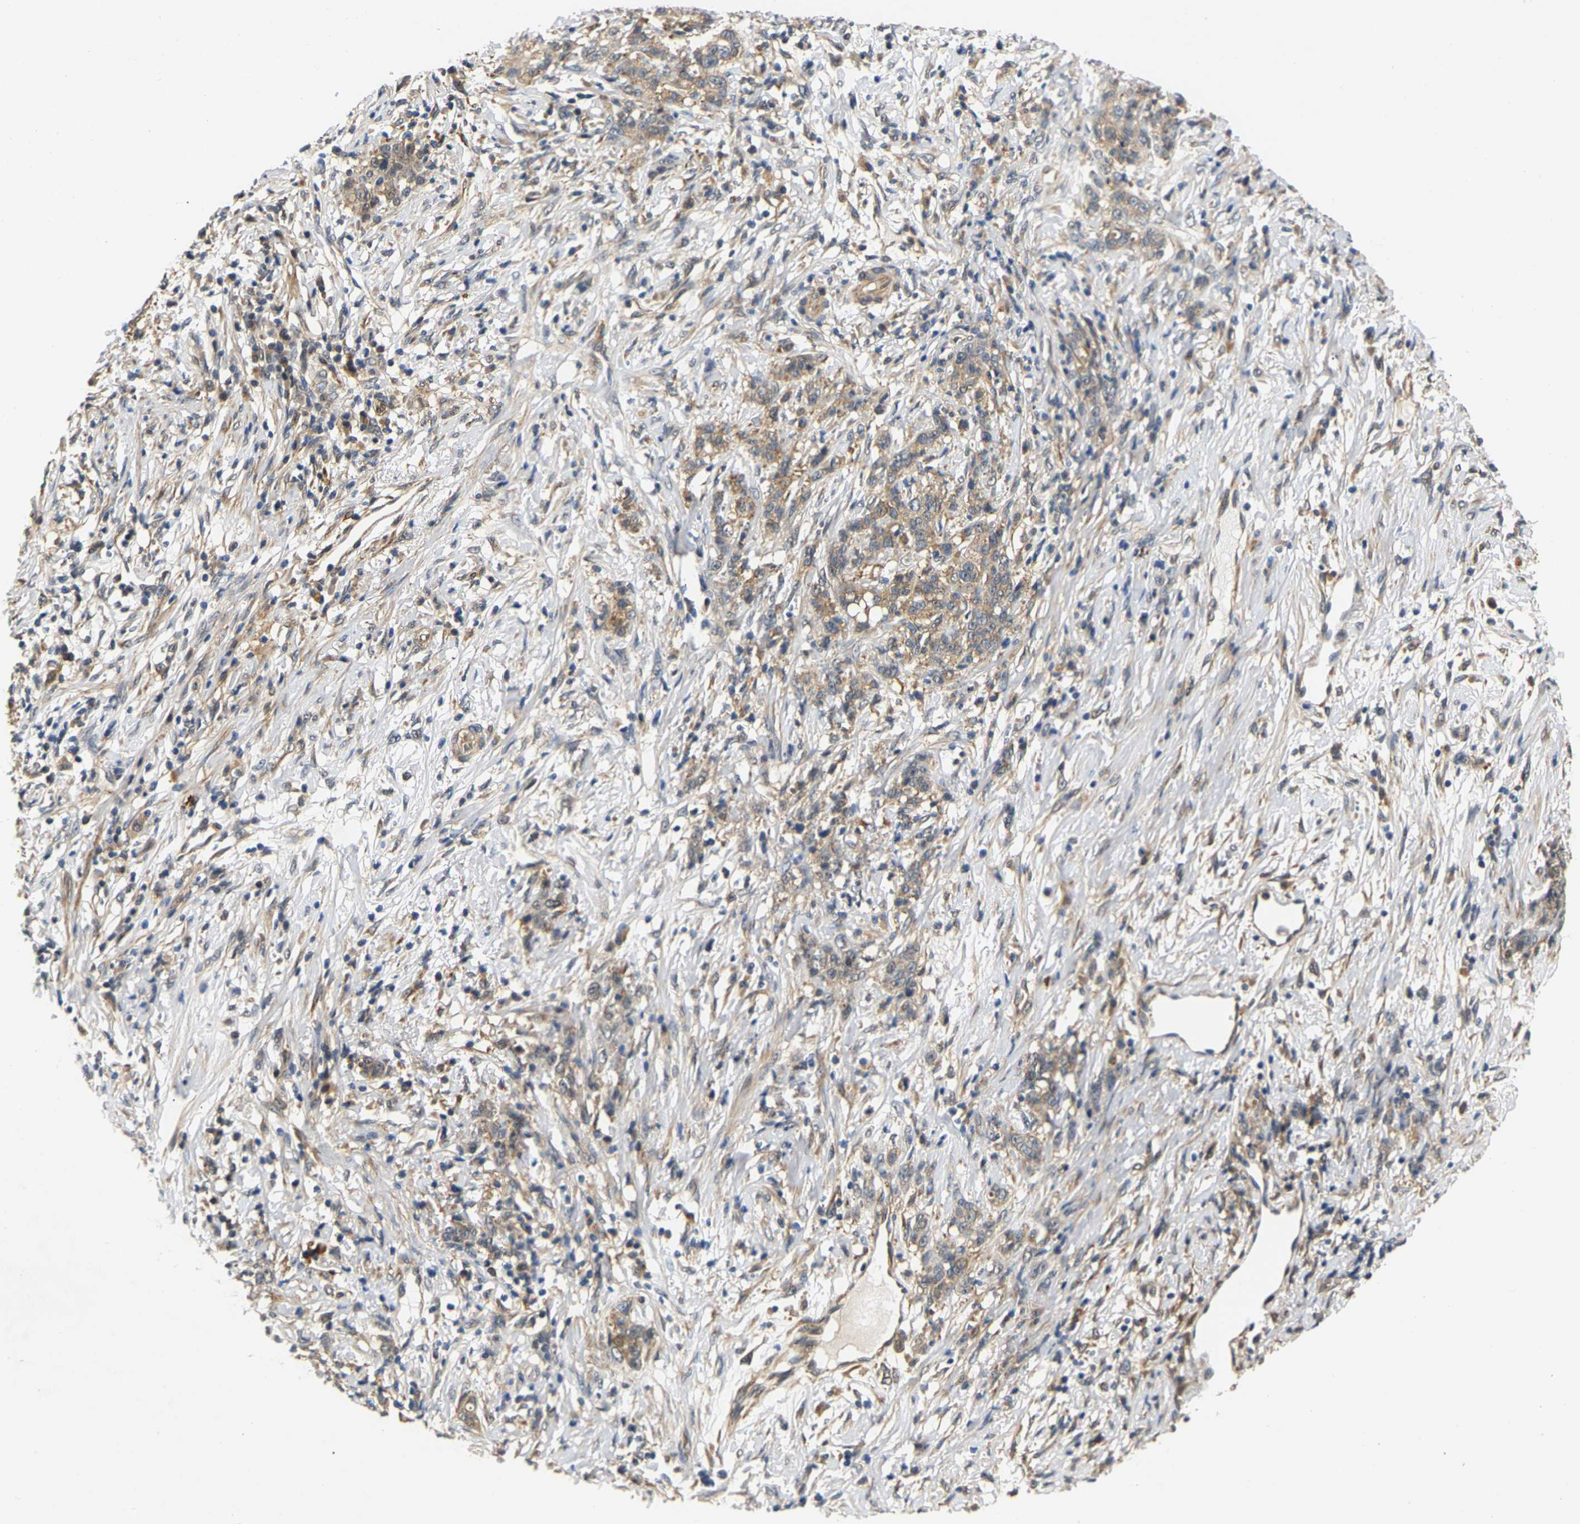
{"staining": {"intensity": "weak", "quantity": ">75%", "location": "cytoplasmic/membranous"}, "tissue": "stomach cancer", "cell_type": "Tumor cells", "image_type": "cancer", "snomed": [{"axis": "morphology", "description": "Adenocarcinoma, NOS"}, {"axis": "topography", "description": "Stomach, lower"}], "caption": "The micrograph exhibits immunohistochemical staining of stomach cancer (adenocarcinoma). There is weak cytoplasmic/membranous staining is identified in approximately >75% of tumor cells.", "gene": "LARP6", "patient": {"sex": "male", "age": 88}}